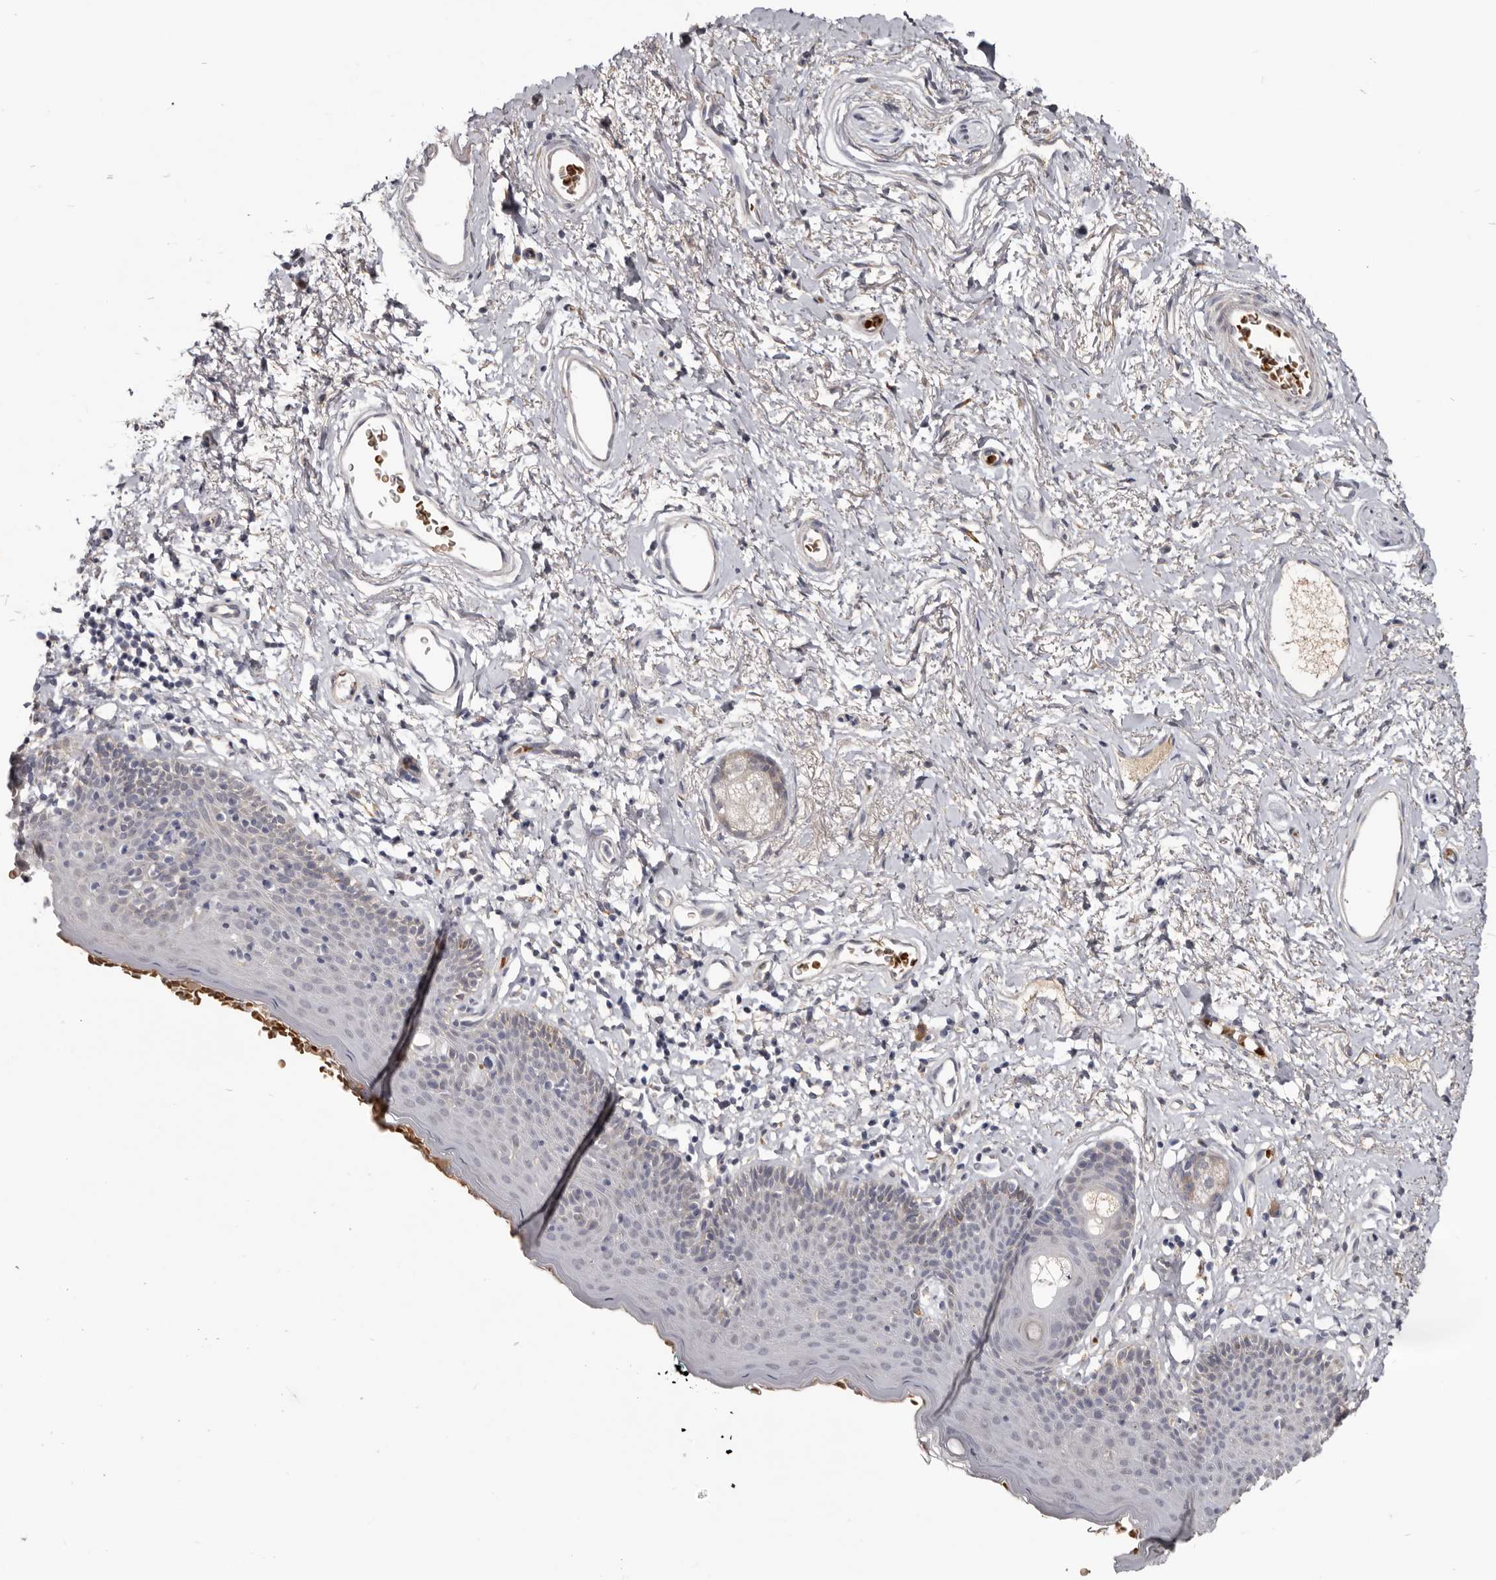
{"staining": {"intensity": "weak", "quantity": "<25%", "location": "cytoplasmic/membranous"}, "tissue": "skin", "cell_type": "Epidermal cells", "image_type": "normal", "snomed": [{"axis": "morphology", "description": "Normal tissue, NOS"}, {"axis": "topography", "description": "Vulva"}], "caption": "There is no significant positivity in epidermal cells of skin. (DAB immunohistochemistry visualized using brightfield microscopy, high magnification).", "gene": "NENF", "patient": {"sex": "female", "age": 66}}